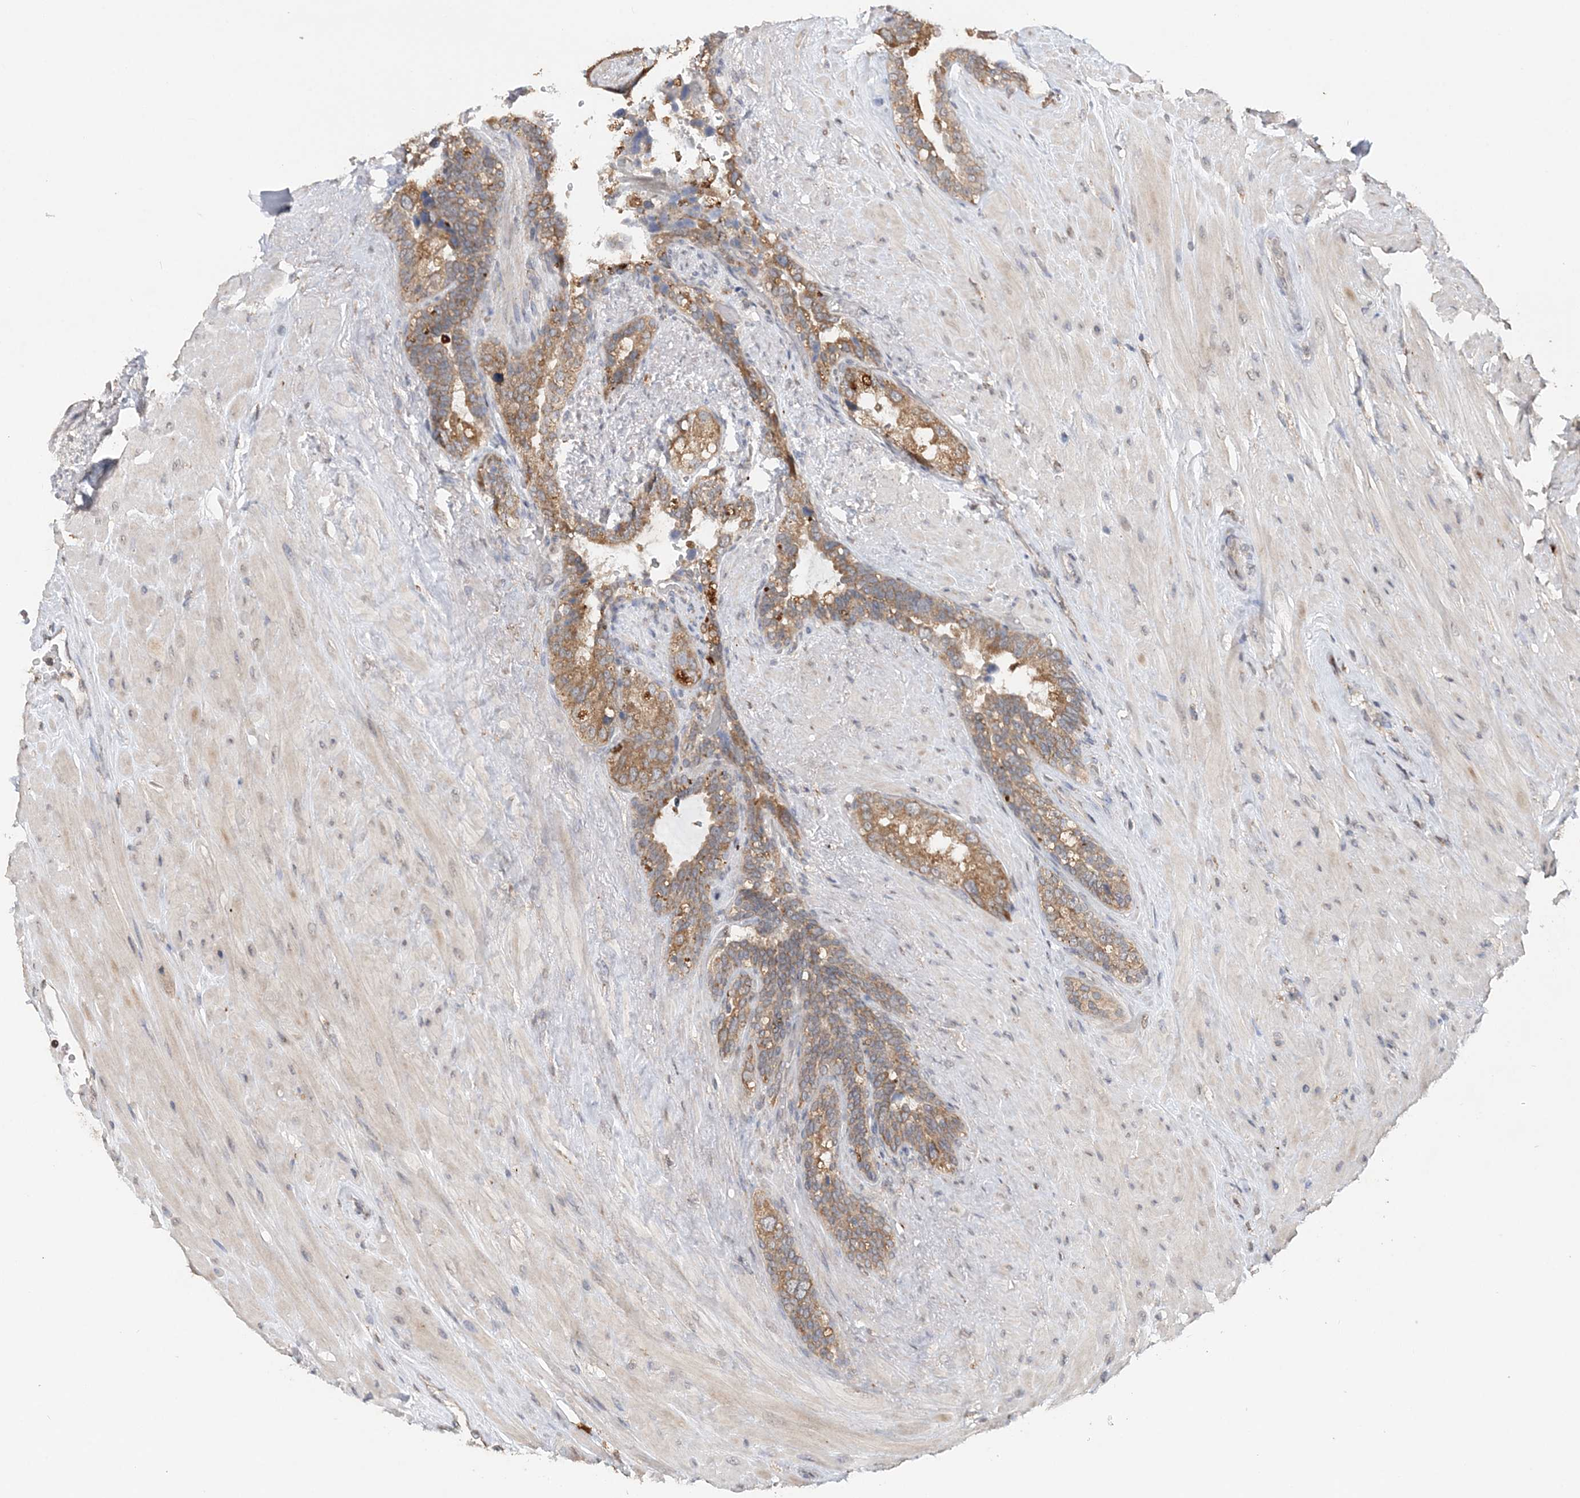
{"staining": {"intensity": "moderate", "quantity": ">75%", "location": "cytoplasmic/membranous"}, "tissue": "seminal vesicle", "cell_type": "Glandular cells", "image_type": "normal", "snomed": [{"axis": "morphology", "description": "Normal tissue, NOS"}, {"axis": "topography", "description": "Seminal veicle"}], "caption": "Immunohistochemical staining of normal human seminal vesicle shows moderate cytoplasmic/membranous protein expression in about >75% of glandular cells.", "gene": "RAB14", "patient": {"sex": "male", "age": 80}}